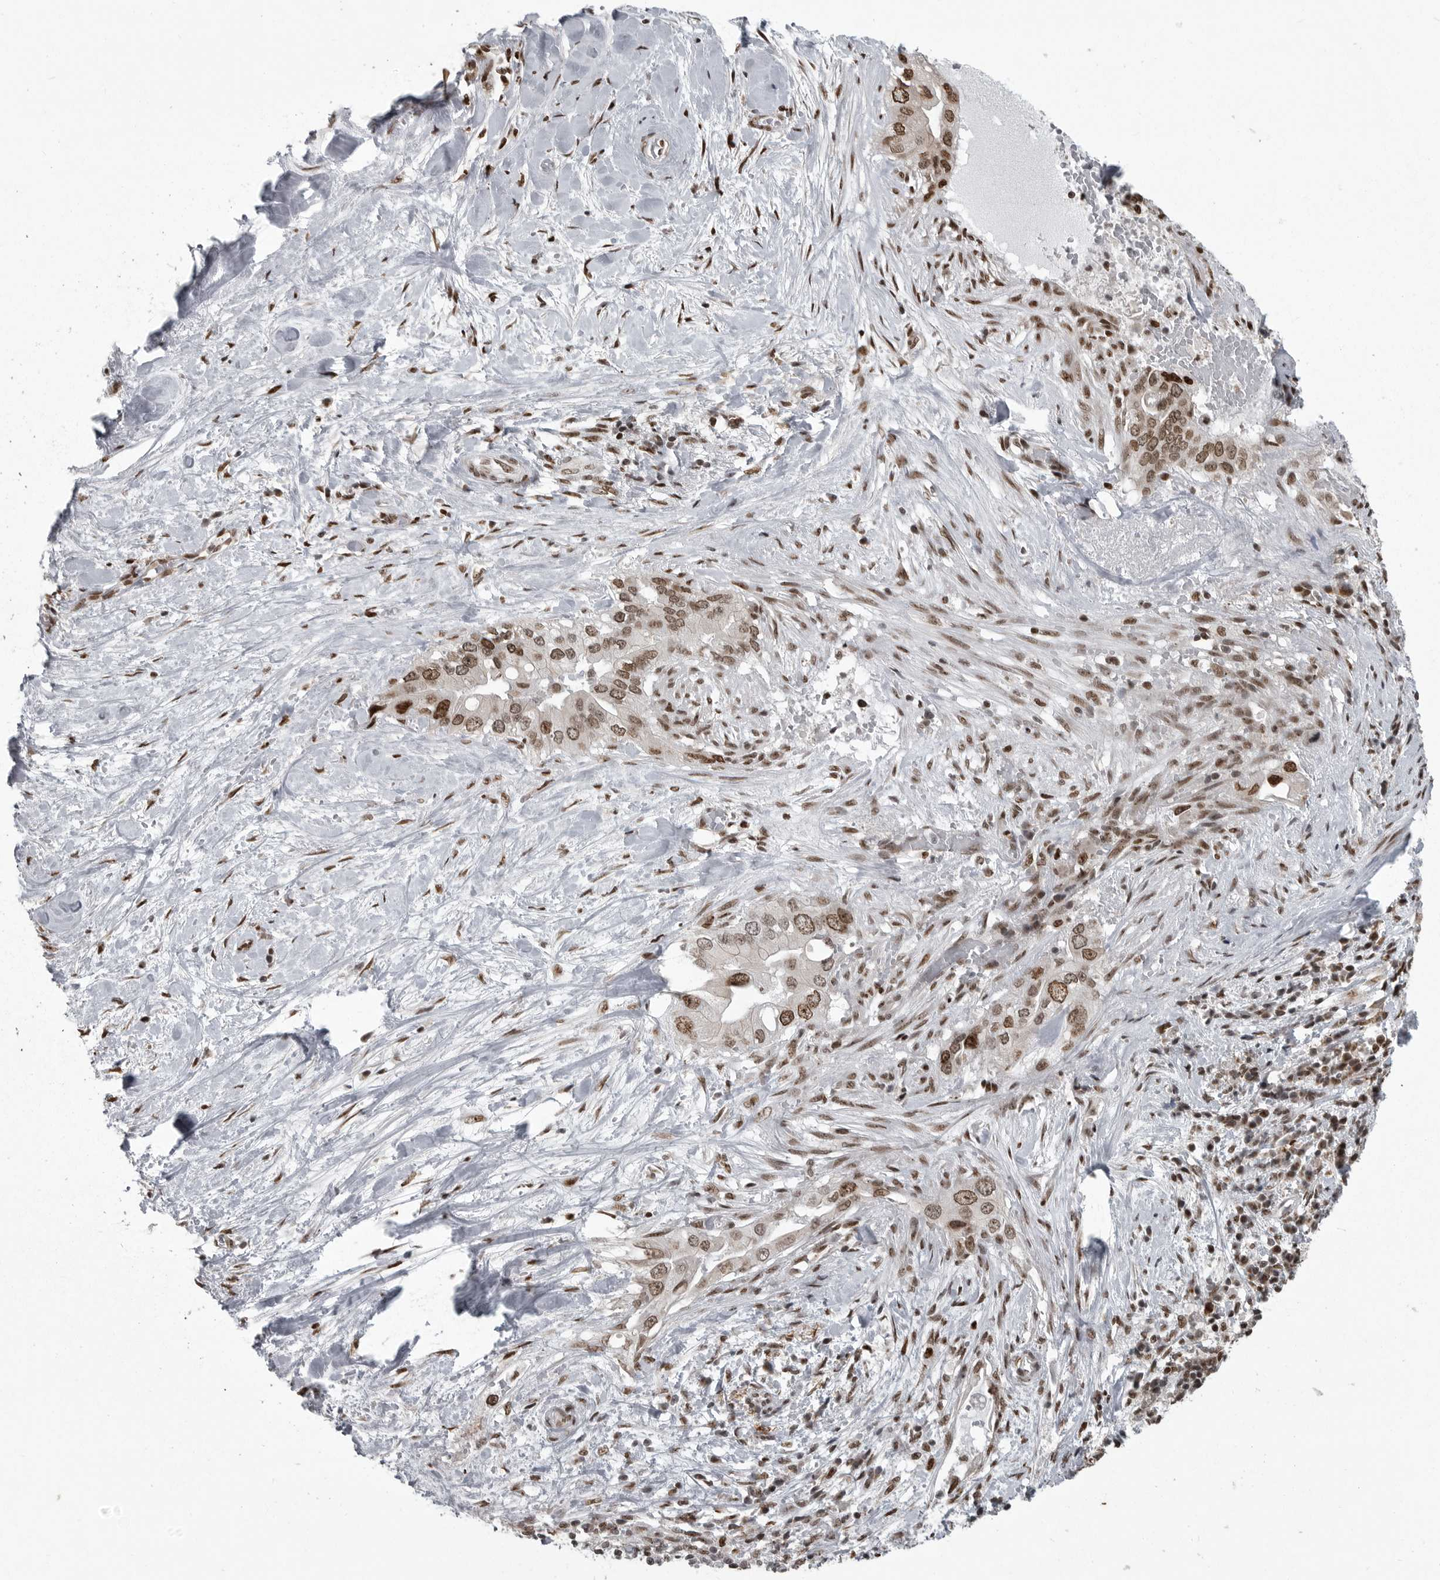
{"staining": {"intensity": "moderate", "quantity": ">75%", "location": "nuclear"}, "tissue": "pancreatic cancer", "cell_type": "Tumor cells", "image_type": "cancer", "snomed": [{"axis": "morphology", "description": "Inflammation, NOS"}, {"axis": "morphology", "description": "Adenocarcinoma, NOS"}, {"axis": "topography", "description": "Pancreas"}], "caption": "A high-resolution image shows immunohistochemistry staining of adenocarcinoma (pancreatic), which demonstrates moderate nuclear expression in about >75% of tumor cells.", "gene": "YAF2", "patient": {"sex": "female", "age": 56}}